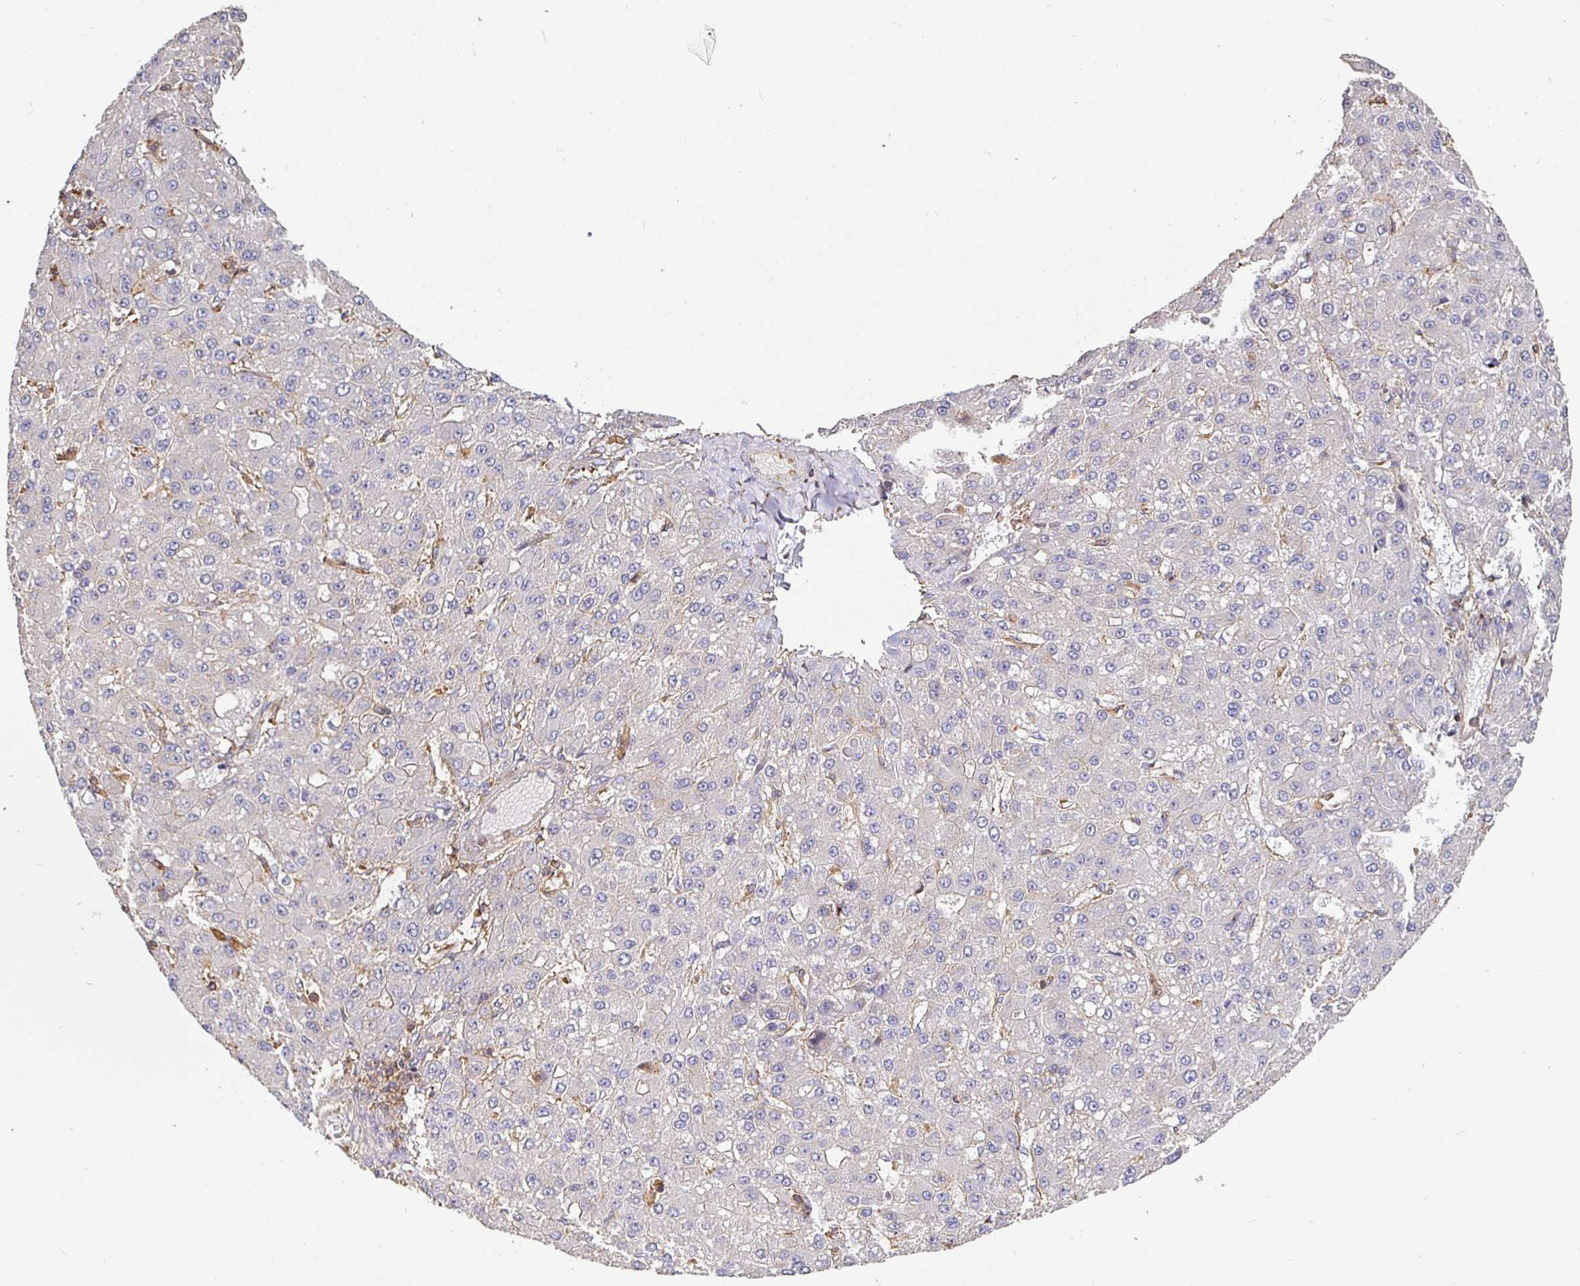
{"staining": {"intensity": "negative", "quantity": "none", "location": "none"}, "tissue": "liver cancer", "cell_type": "Tumor cells", "image_type": "cancer", "snomed": [{"axis": "morphology", "description": "Carcinoma, Hepatocellular, NOS"}, {"axis": "topography", "description": "Liver"}], "caption": "The histopathology image demonstrates no significant expression in tumor cells of hepatocellular carcinoma (liver).", "gene": "C1QTNF7", "patient": {"sex": "male", "age": 67}}